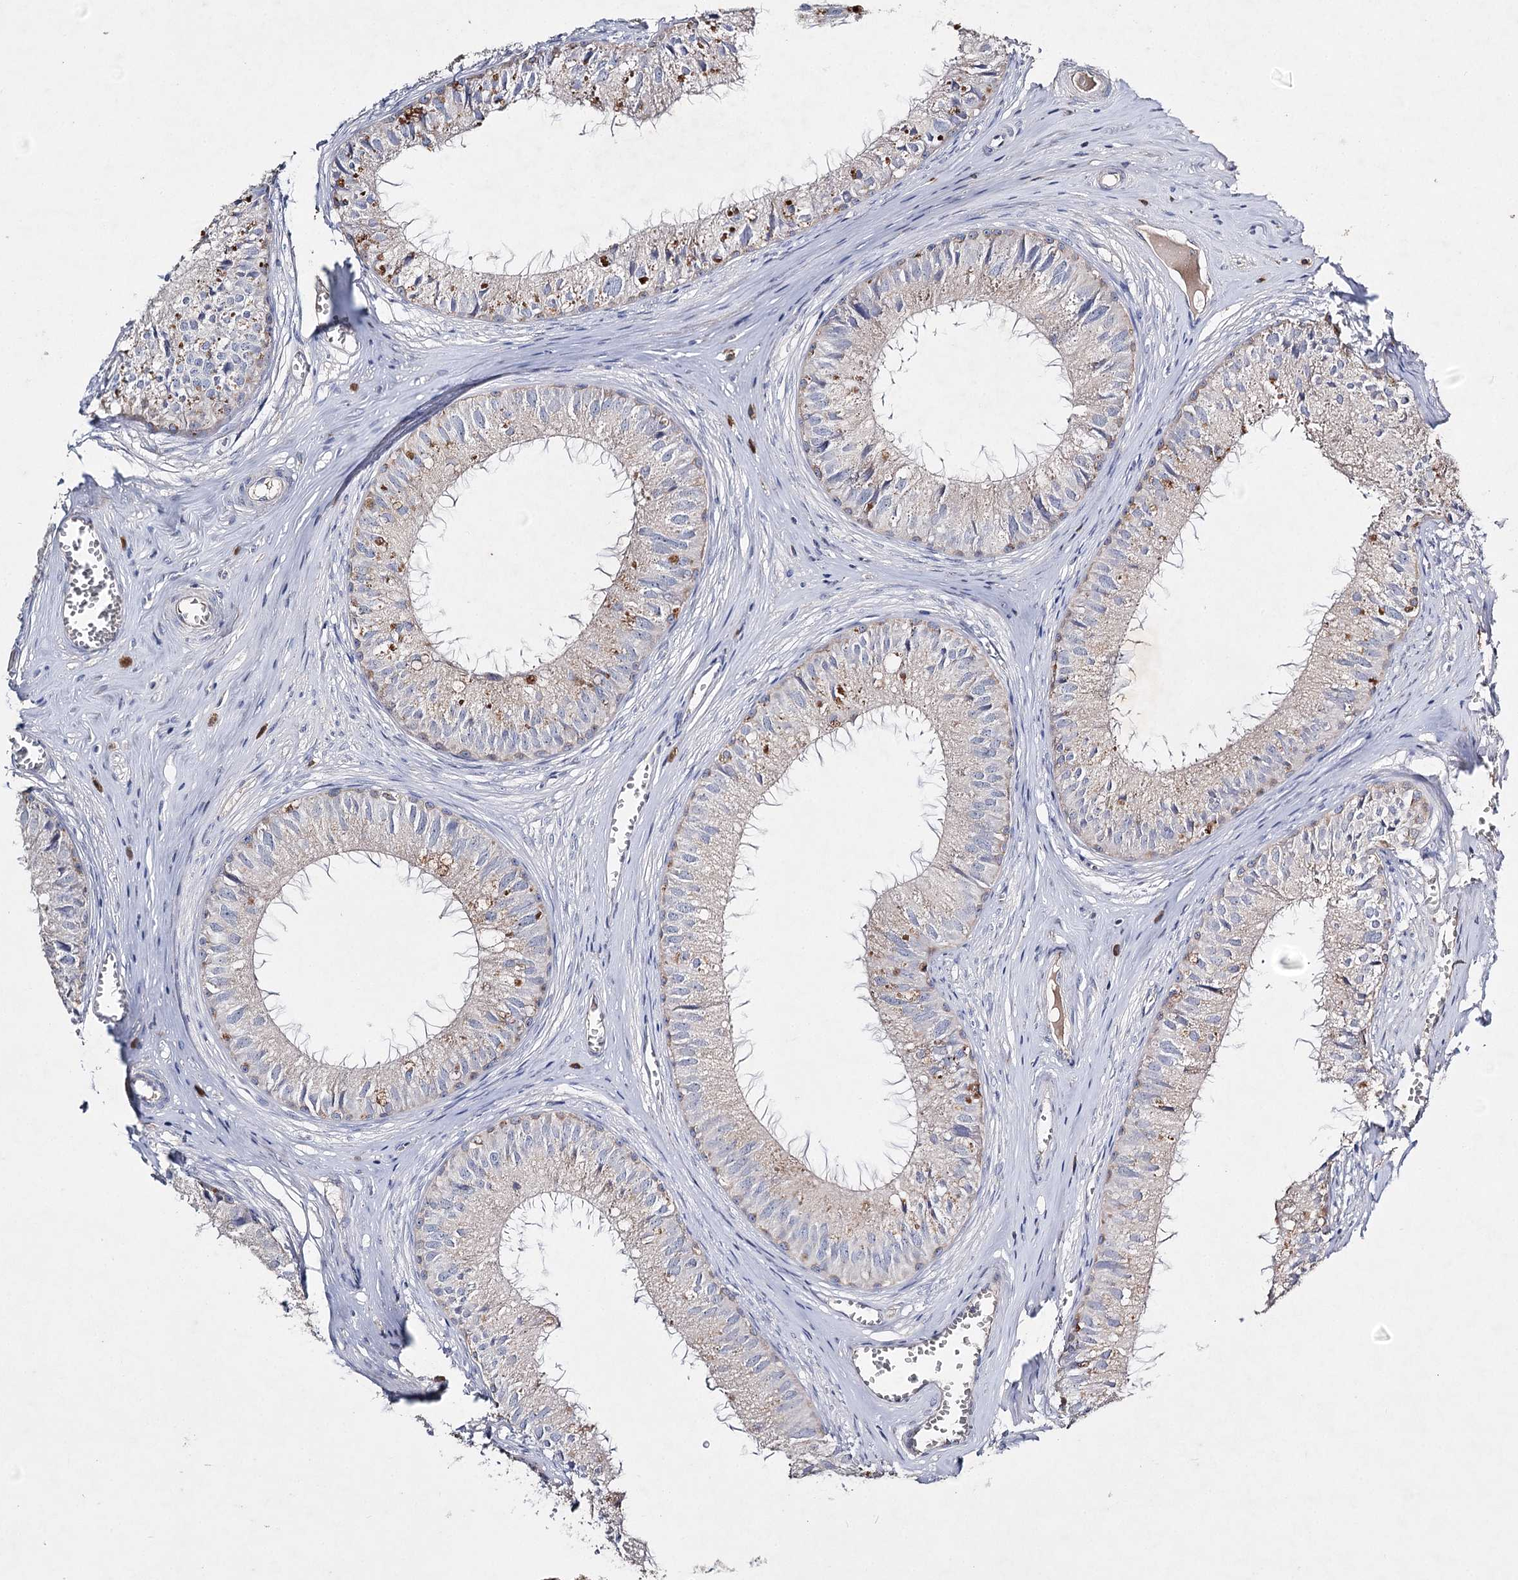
{"staining": {"intensity": "weak", "quantity": "25%-75%", "location": "cytoplasmic/membranous"}, "tissue": "epididymis", "cell_type": "Glandular cells", "image_type": "normal", "snomed": [{"axis": "morphology", "description": "Normal tissue, NOS"}, {"axis": "topography", "description": "Epididymis"}], "caption": "Epididymis stained for a protein (brown) reveals weak cytoplasmic/membranous positive positivity in approximately 25%-75% of glandular cells.", "gene": "IL1RAP", "patient": {"sex": "male", "age": 36}}